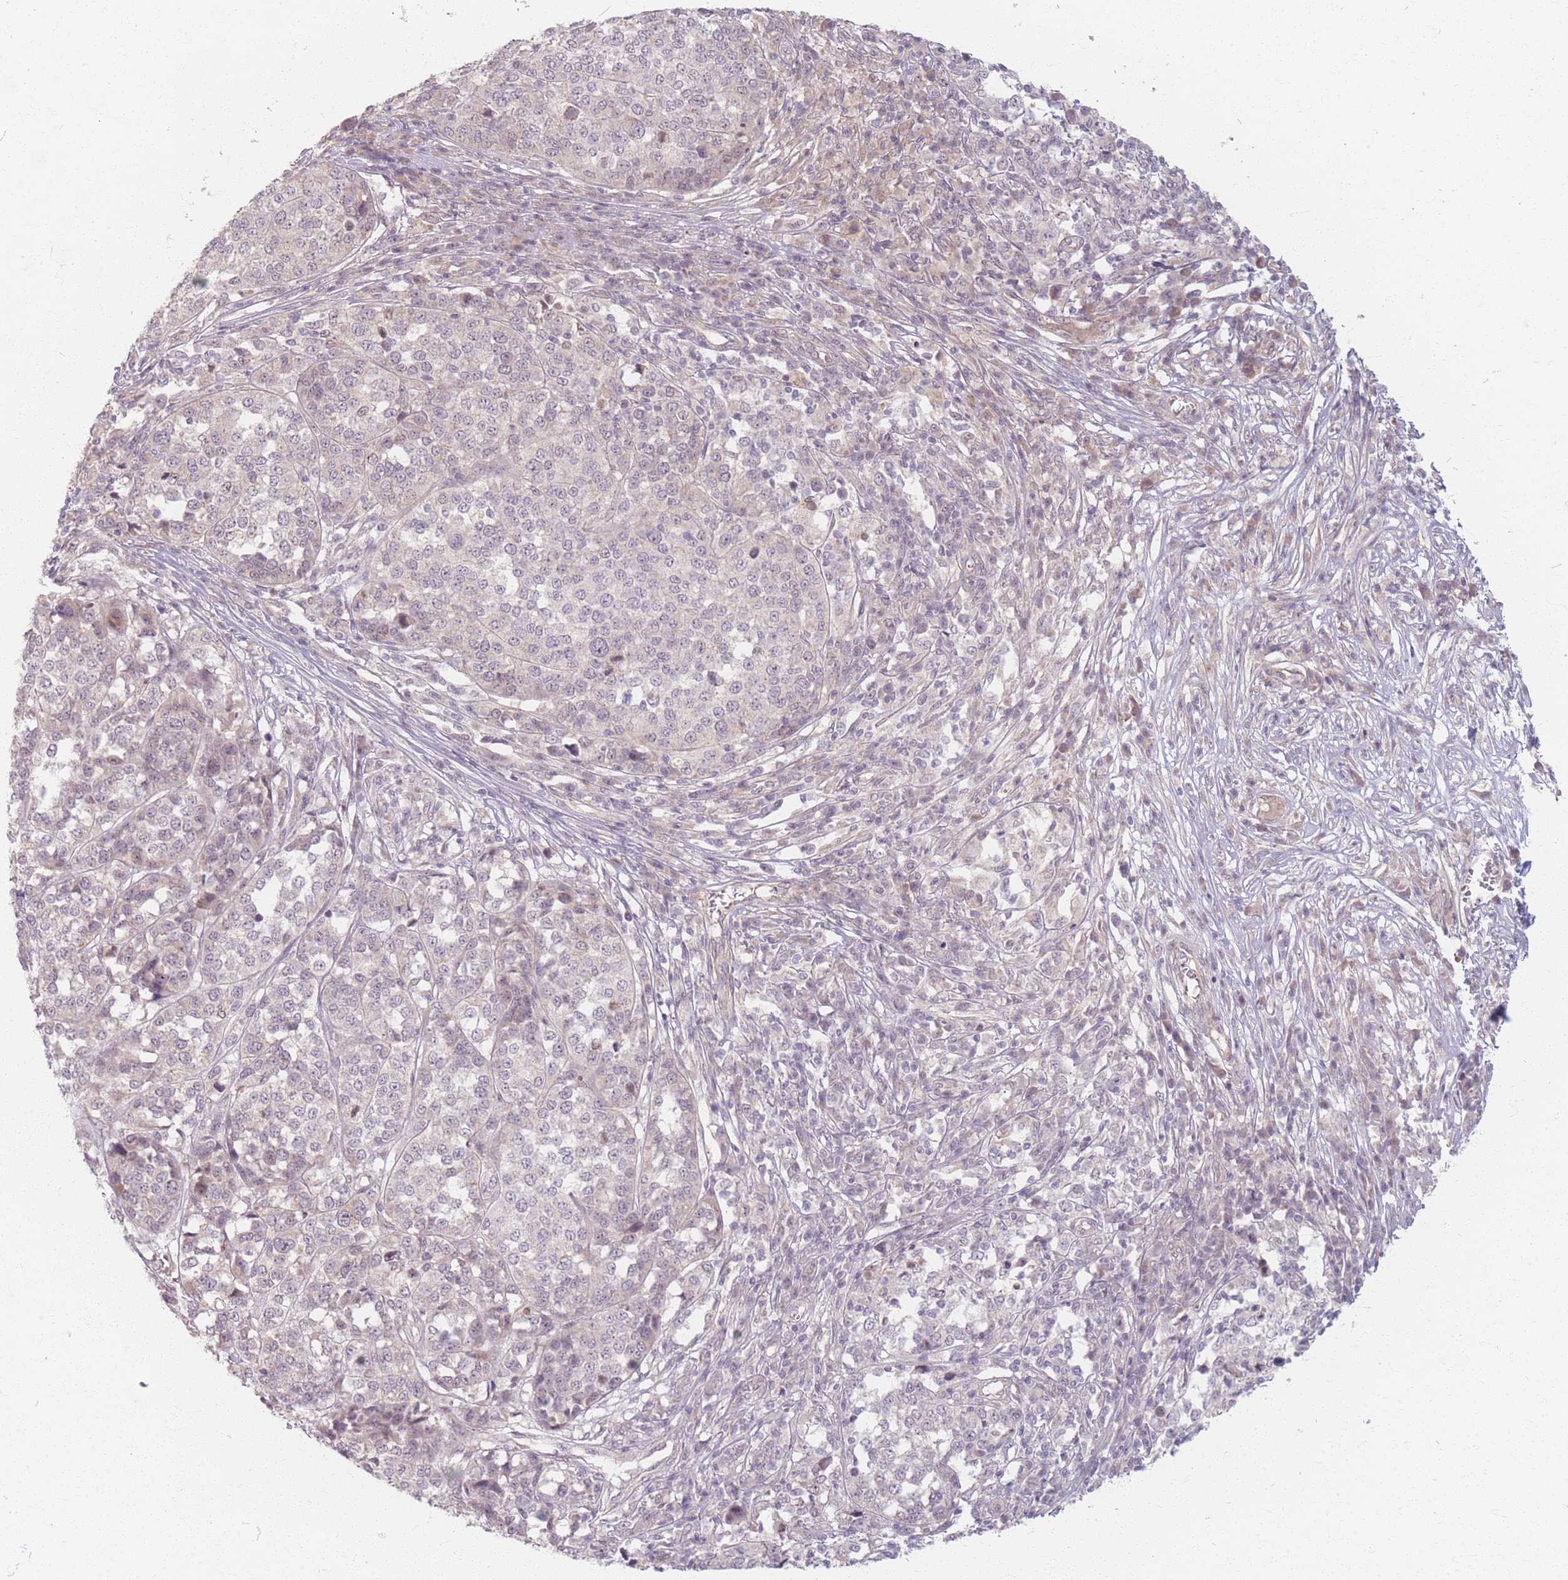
{"staining": {"intensity": "negative", "quantity": "none", "location": "none"}, "tissue": "melanoma", "cell_type": "Tumor cells", "image_type": "cancer", "snomed": [{"axis": "morphology", "description": "Malignant melanoma, Metastatic site"}, {"axis": "topography", "description": "Lymph node"}], "caption": "A photomicrograph of human malignant melanoma (metastatic site) is negative for staining in tumor cells. (DAB (3,3'-diaminobenzidine) immunohistochemistry (IHC), high magnification).", "gene": "GABRA6", "patient": {"sex": "male", "age": 44}}